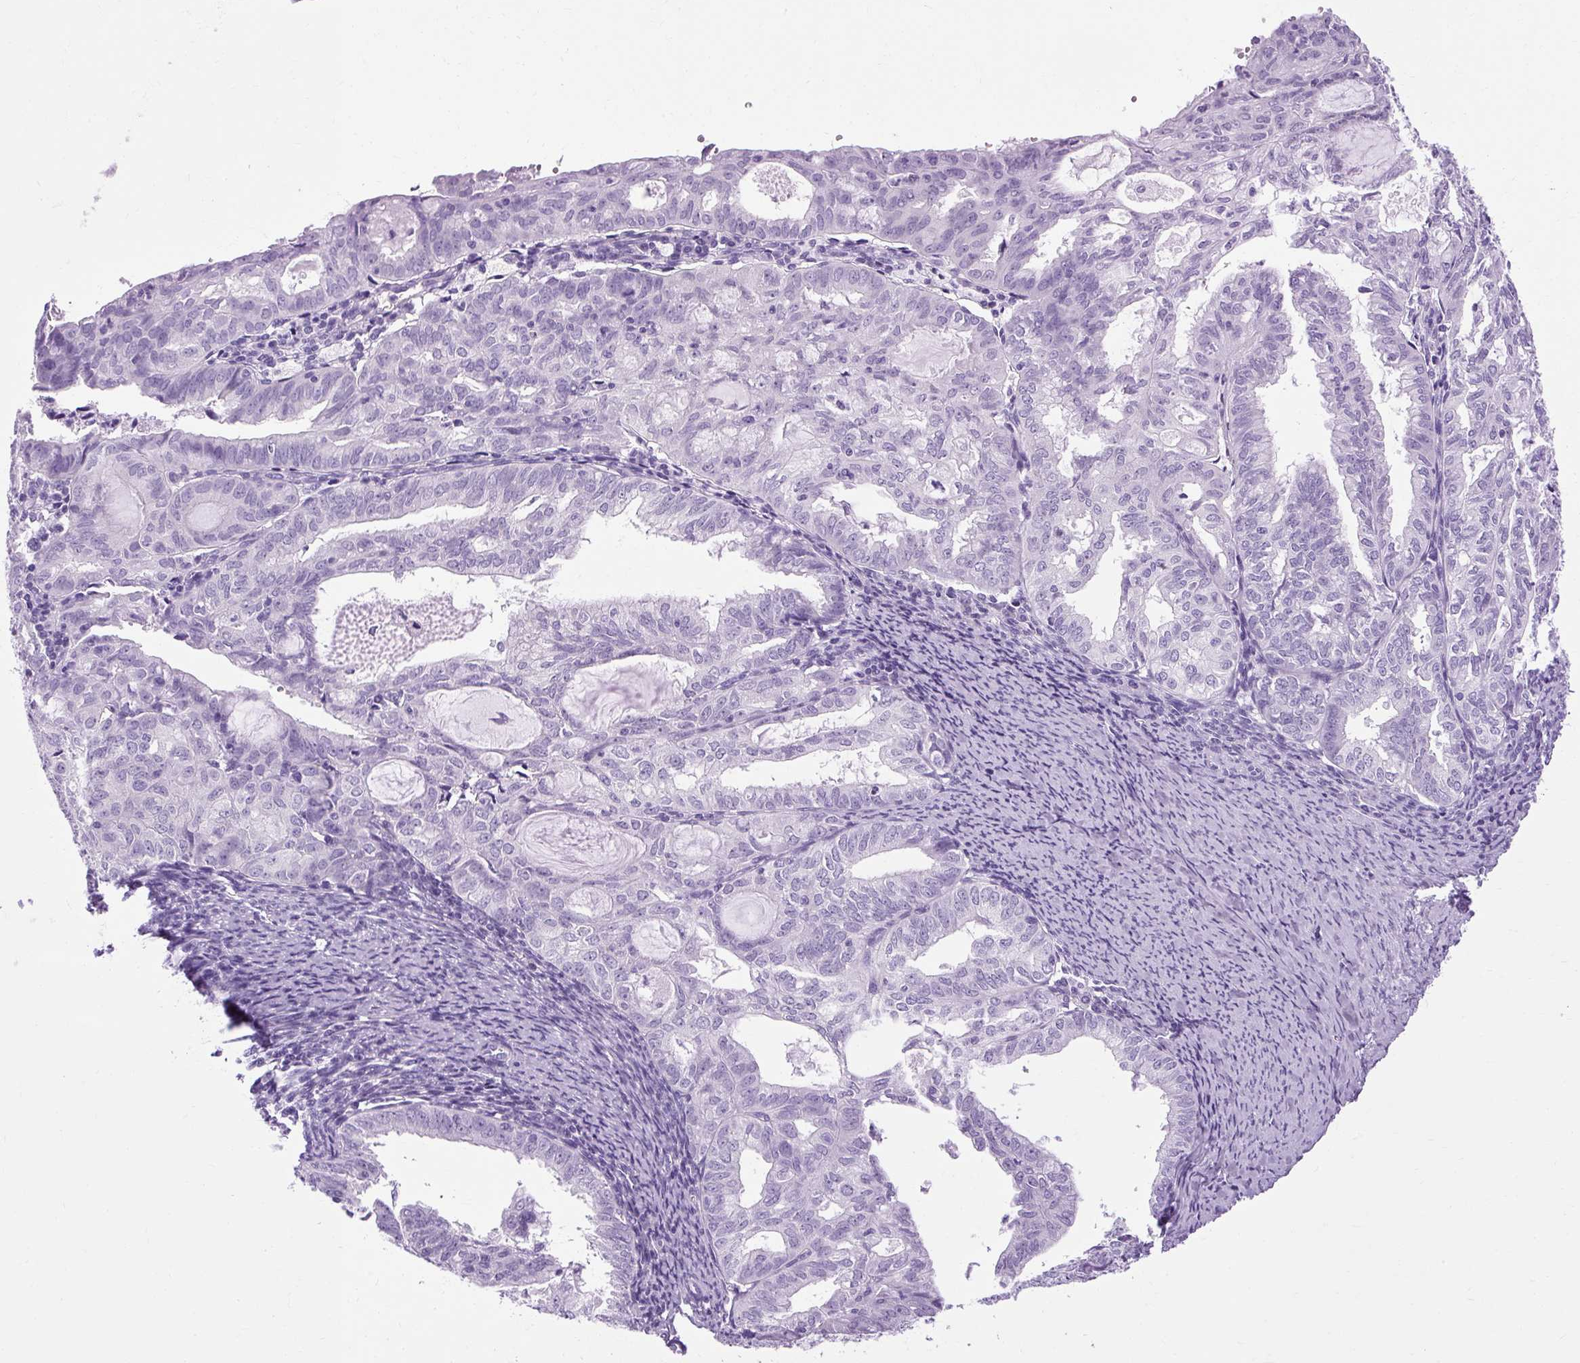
{"staining": {"intensity": "negative", "quantity": "none", "location": "none"}, "tissue": "endometrial cancer", "cell_type": "Tumor cells", "image_type": "cancer", "snomed": [{"axis": "morphology", "description": "Adenocarcinoma, NOS"}, {"axis": "topography", "description": "Endometrium"}], "caption": "High magnification brightfield microscopy of endometrial adenocarcinoma stained with DAB (3,3'-diaminobenzidine) (brown) and counterstained with hematoxylin (blue): tumor cells show no significant positivity.", "gene": "B3GNT4", "patient": {"sex": "female", "age": 70}}